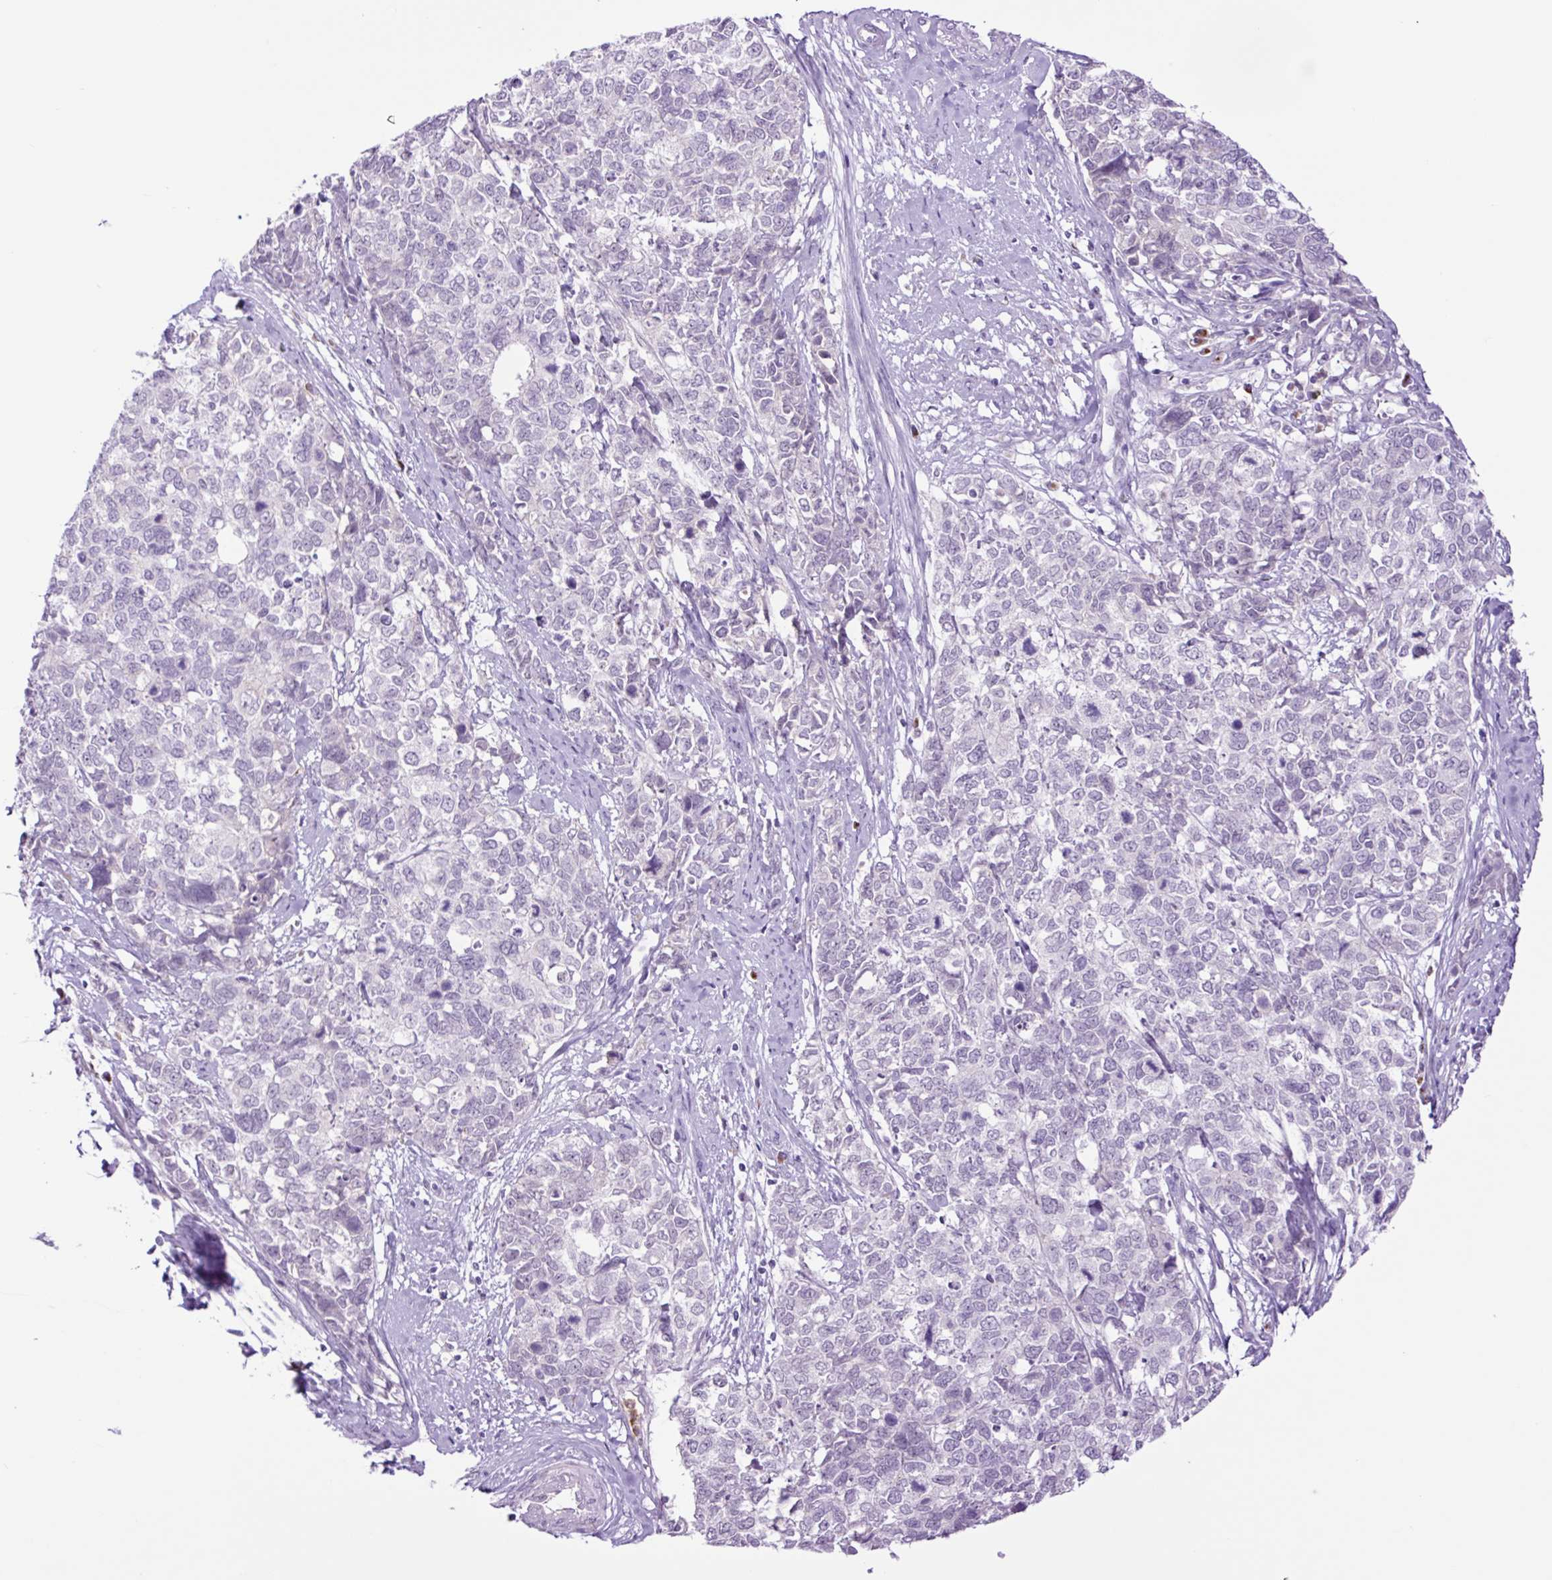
{"staining": {"intensity": "negative", "quantity": "none", "location": "none"}, "tissue": "cervical cancer", "cell_type": "Tumor cells", "image_type": "cancer", "snomed": [{"axis": "morphology", "description": "Adenocarcinoma, NOS"}, {"axis": "topography", "description": "Cervix"}], "caption": "A photomicrograph of adenocarcinoma (cervical) stained for a protein shows no brown staining in tumor cells.", "gene": "MFSD3", "patient": {"sex": "female", "age": 63}}